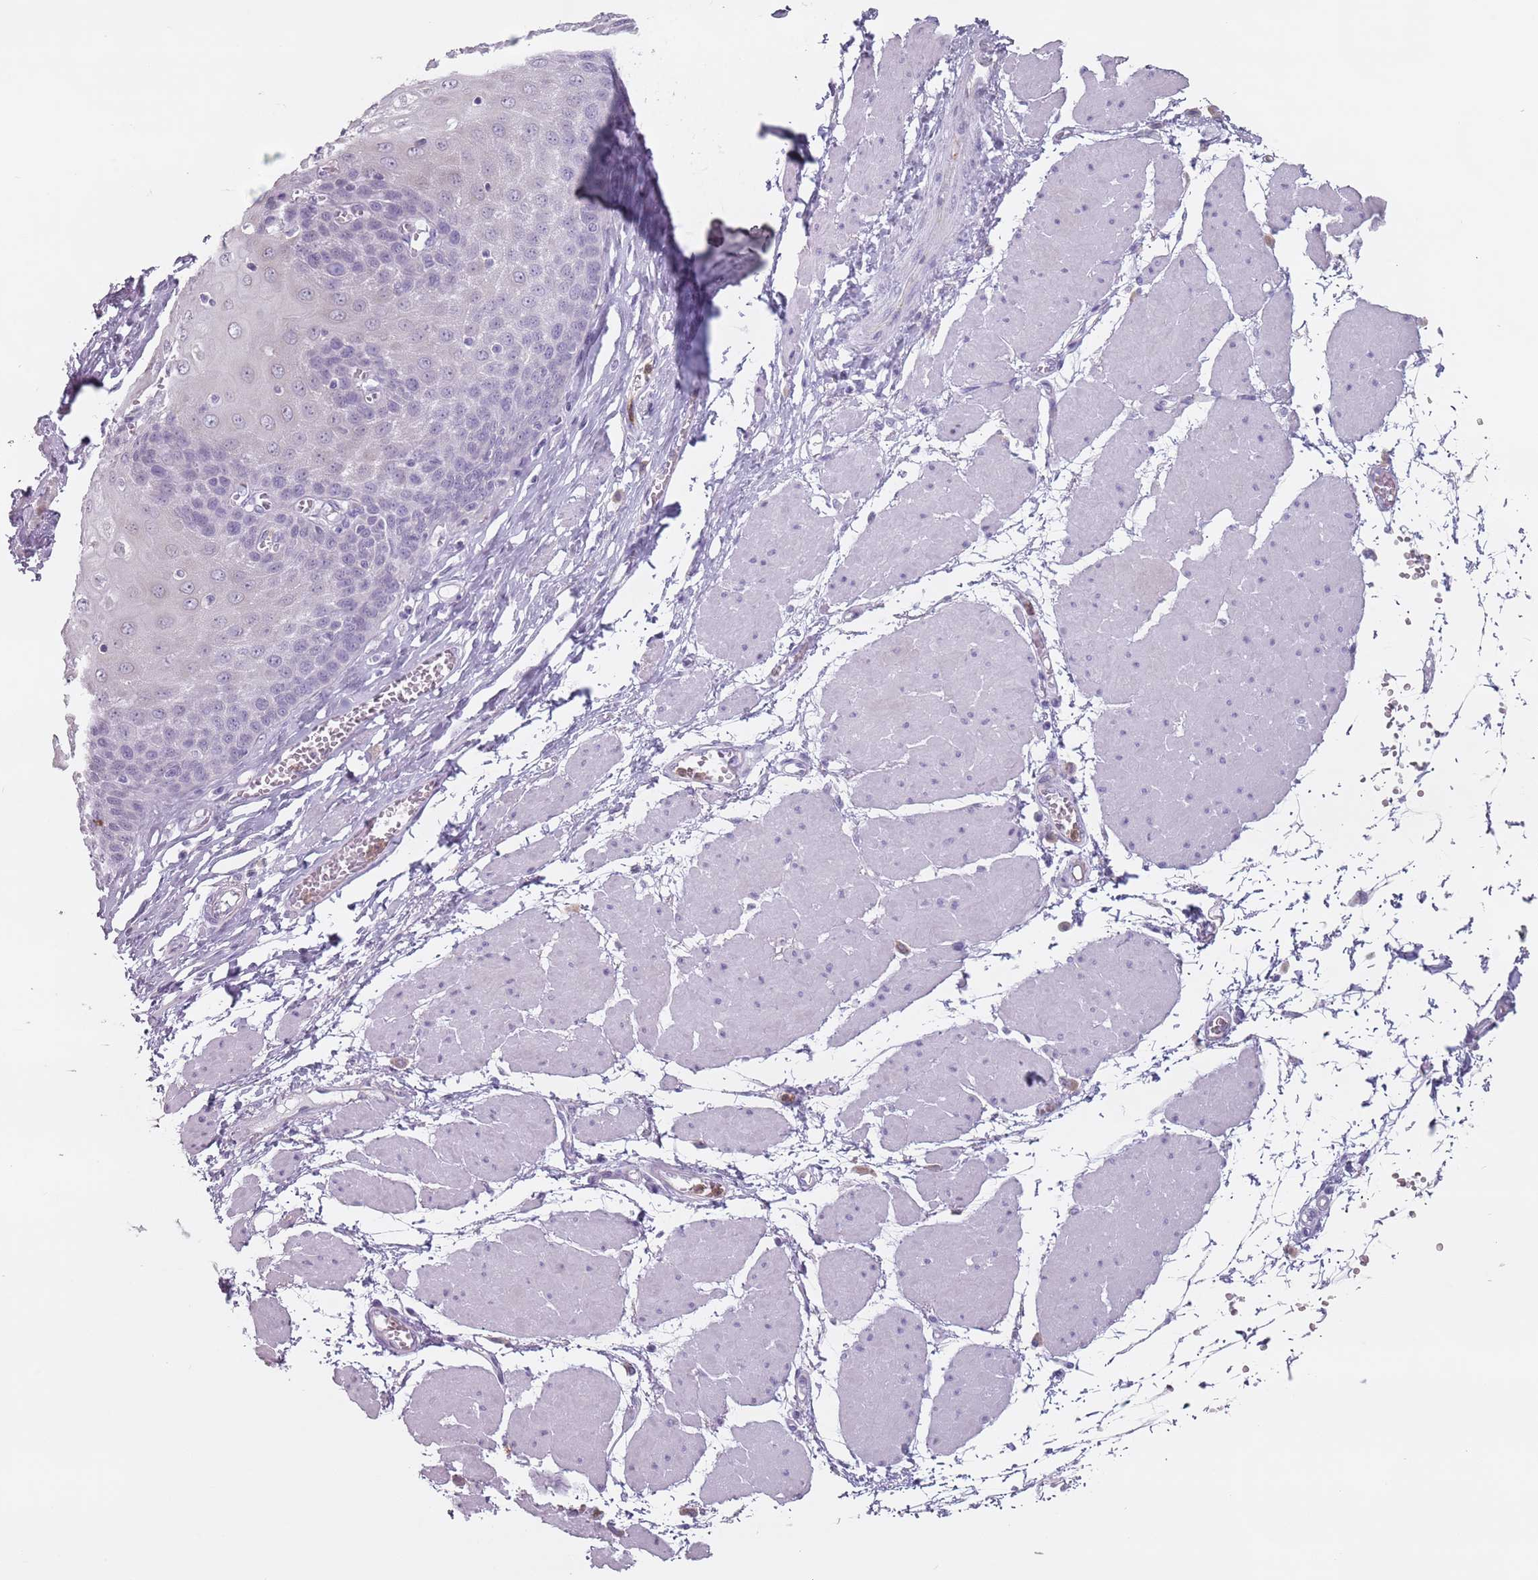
{"staining": {"intensity": "negative", "quantity": "none", "location": "none"}, "tissue": "esophagus", "cell_type": "Squamous epithelial cells", "image_type": "normal", "snomed": [{"axis": "morphology", "description": "Normal tissue, NOS"}, {"axis": "topography", "description": "Esophagus"}], "caption": "This is an immunohistochemistry (IHC) histopathology image of normal esophagus. There is no expression in squamous epithelial cells.", "gene": "ZNF584", "patient": {"sex": "male", "age": 60}}